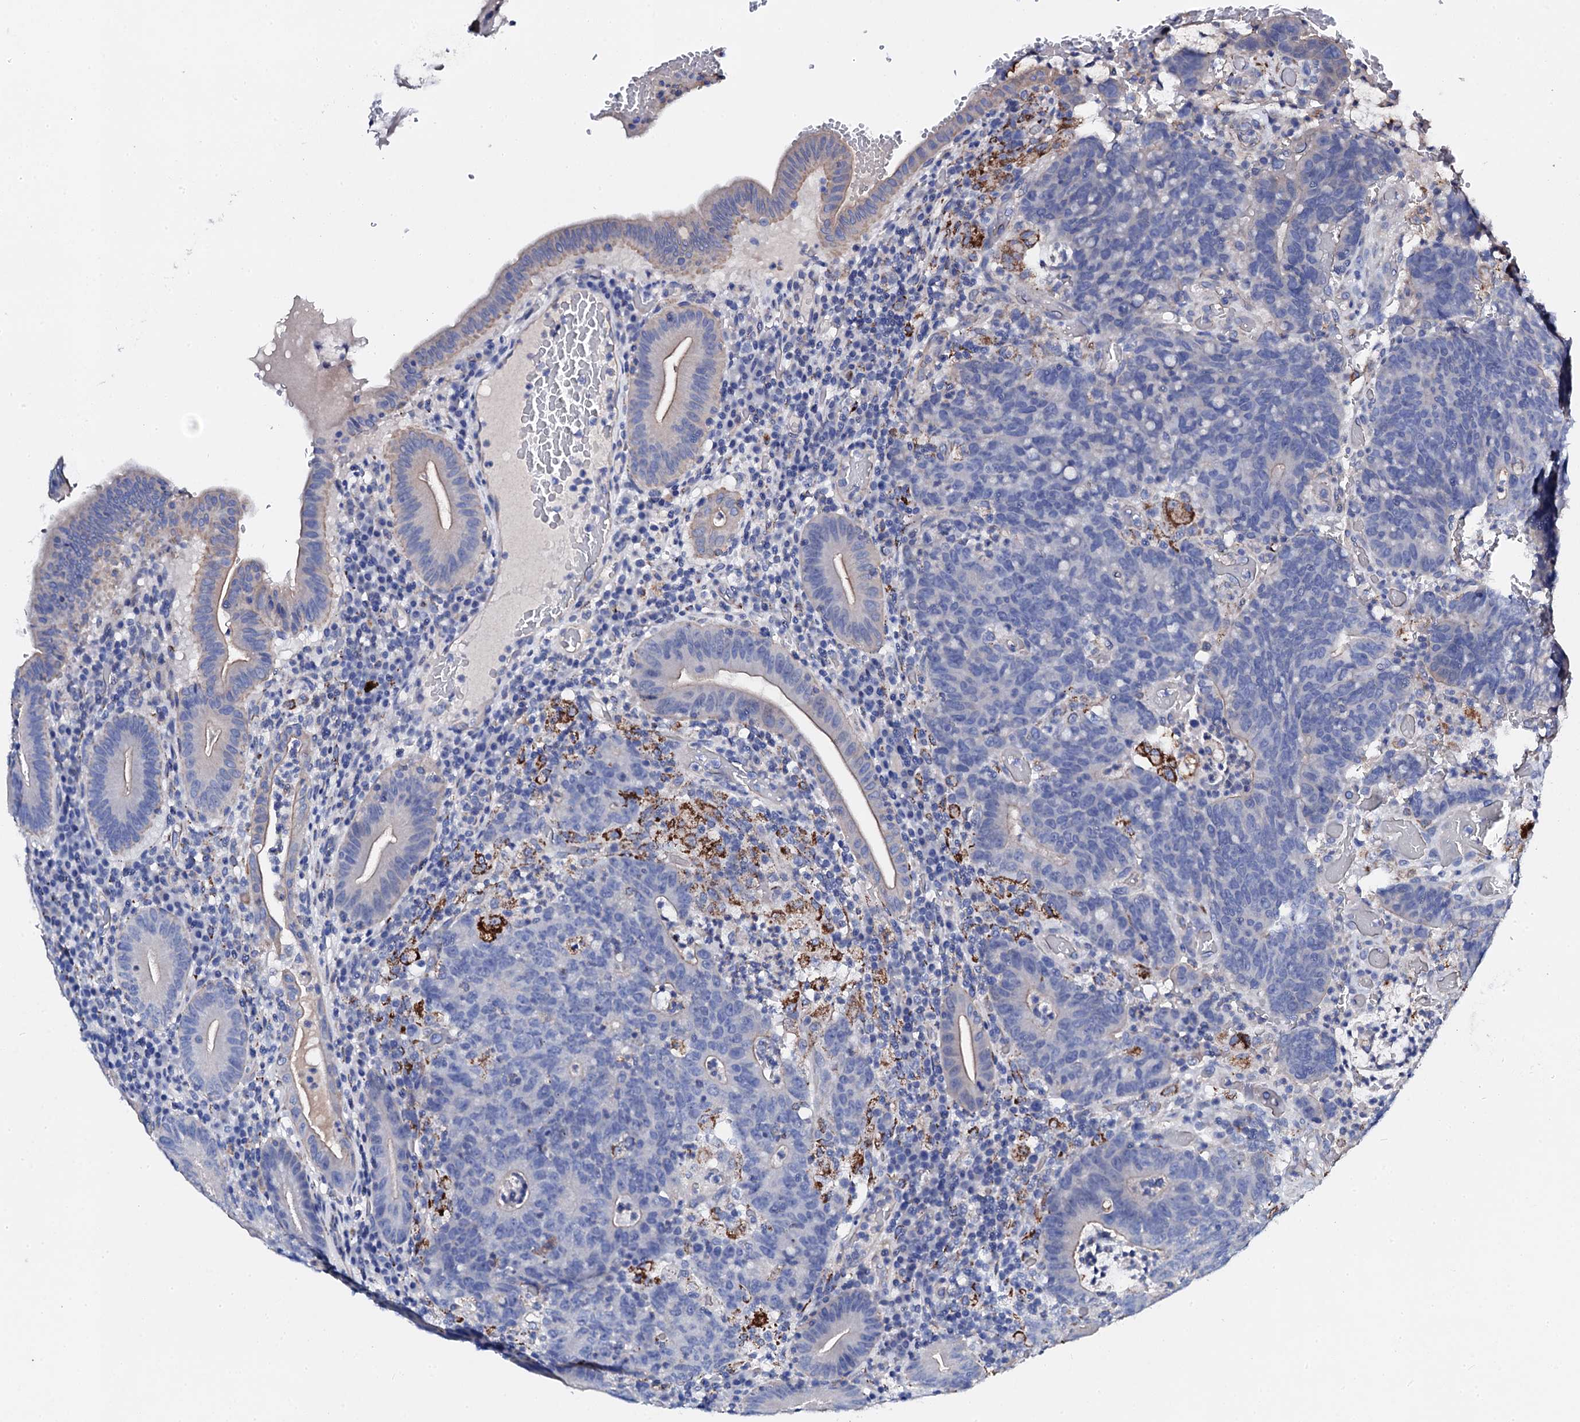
{"staining": {"intensity": "negative", "quantity": "none", "location": "none"}, "tissue": "colorectal cancer", "cell_type": "Tumor cells", "image_type": "cancer", "snomed": [{"axis": "morphology", "description": "Normal tissue, NOS"}, {"axis": "morphology", "description": "Adenocarcinoma, NOS"}, {"axis": "topography", "description": "Colon"}], "caption": "Immunohistochemical staining of human colorectal cancer displays no significant expression in tumor cells.", "gene": "KLHL32", "patient": {"sex": "female", "age": 75}}